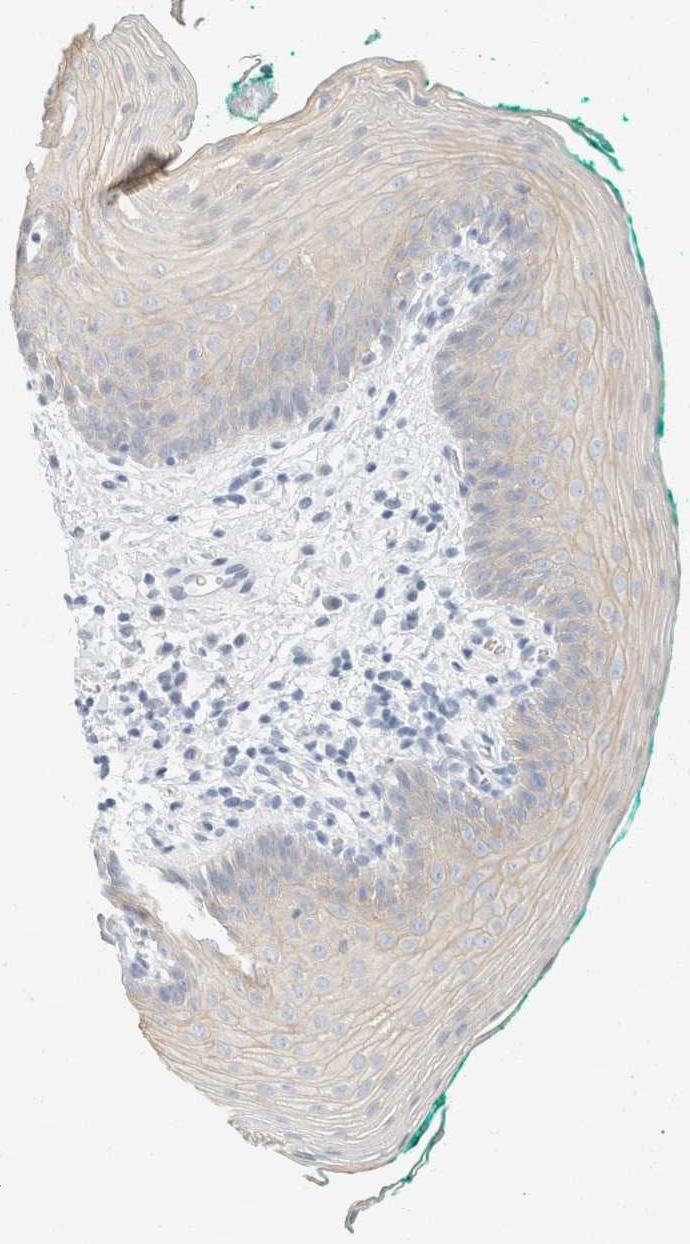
{"staining": {"intensity": "weak", "quantity": "25%-75%", "location": "cytoplasmic/membranous"}, "tissue": "oral mucosa", "cell_type": "Squamous epithelial cells", "image_type": "normal", "snomed": [{"axis": "morphology", "description": "Normal tissue, NOS"}, {"axis": "topography", "description": "Oral tissue"}], "caption": "Immunohistochemical staining of unremarkable human oral mucosa exhibits low levels of weak cytoplasmic/membranous staining in approximately 25%-75% of squamous epithelial cells. The staining was performed using DAB, with brown indicating positive protein expression. Nuclei are stained blue with hematoxylin.", "gene": "KRT20", "patient": {"sex": "male", "age": 58}}